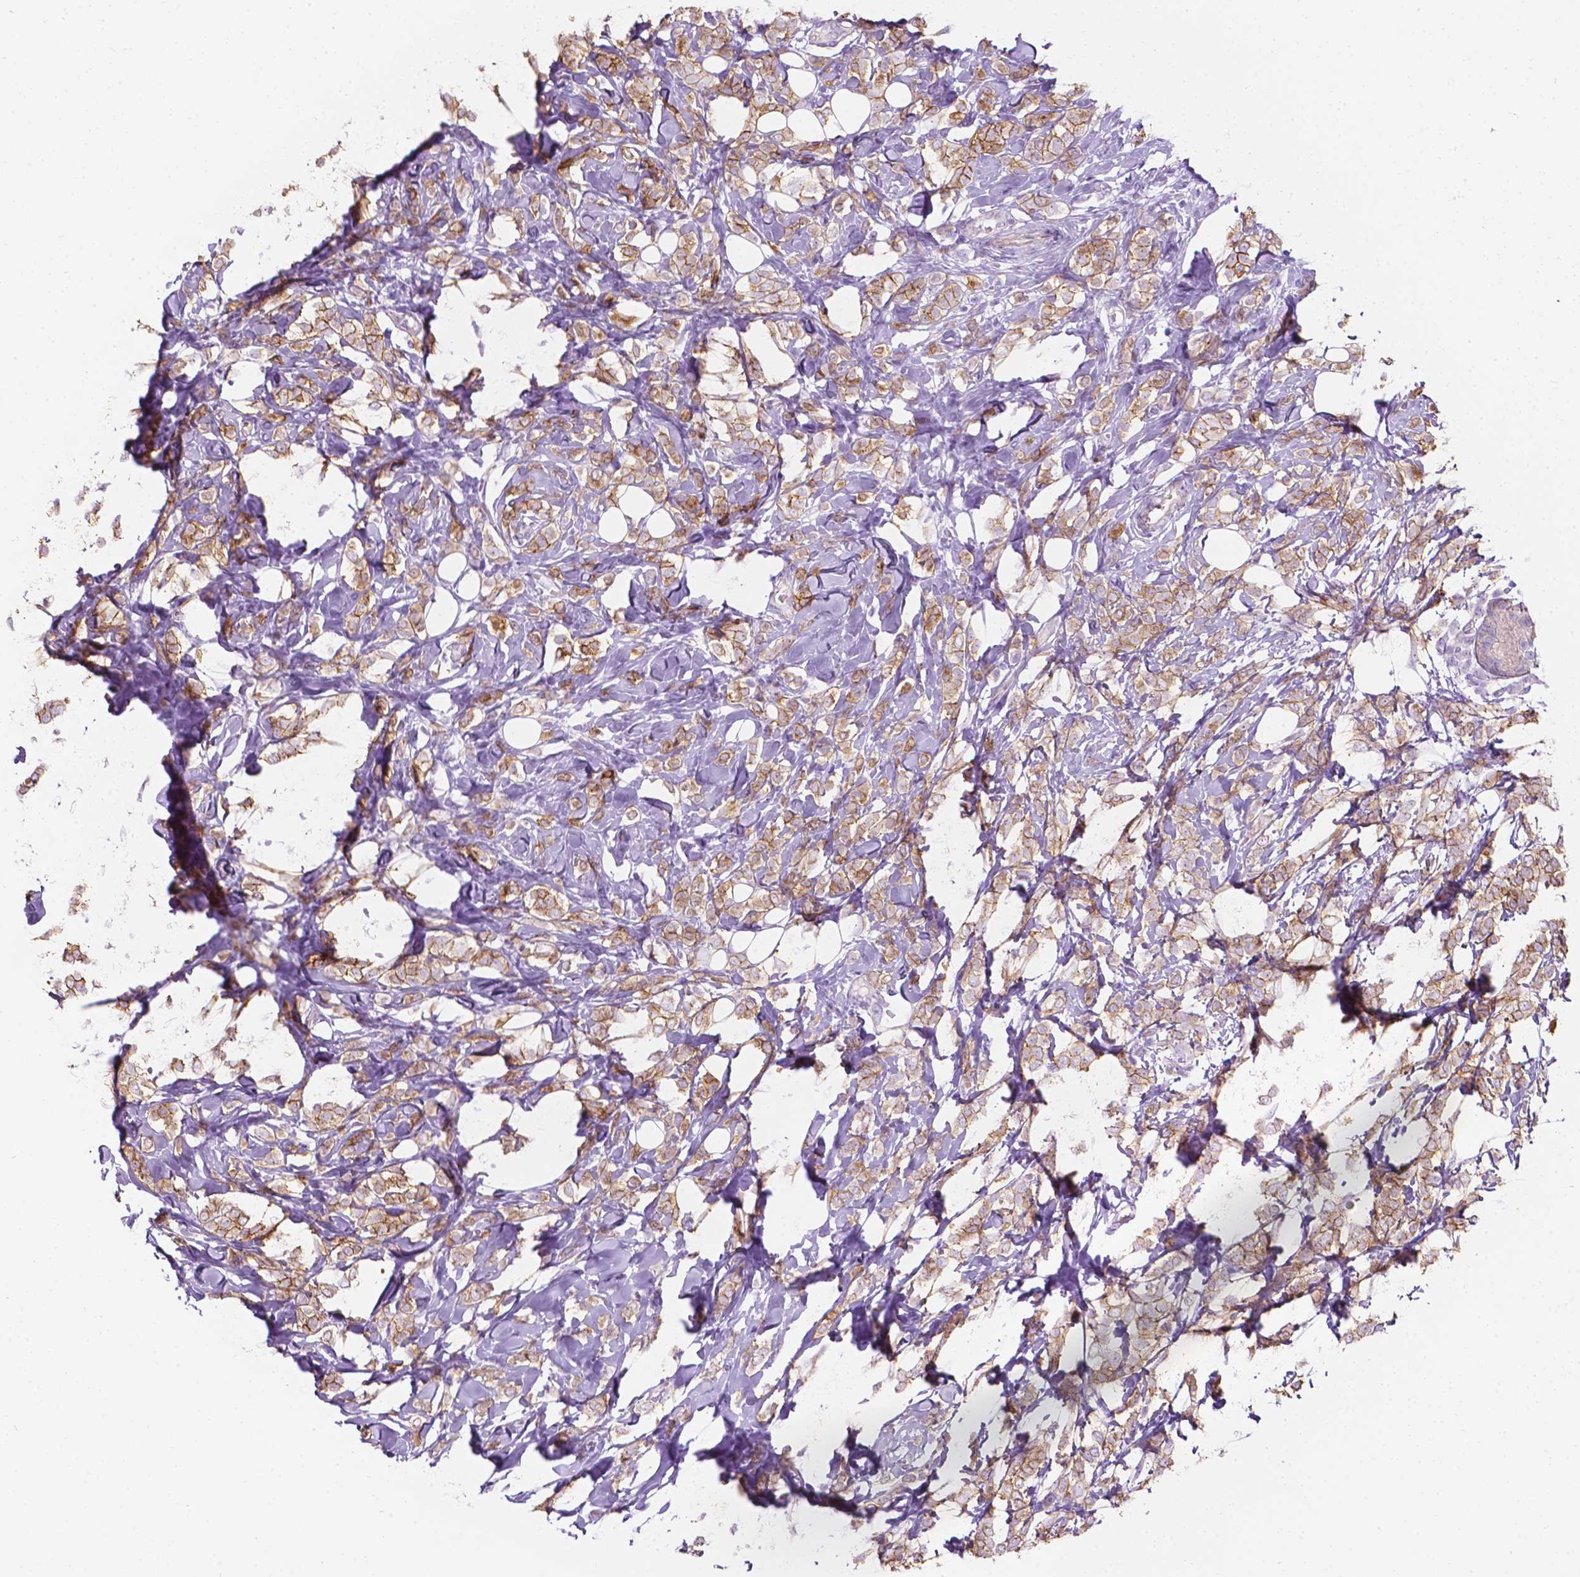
{"staining": {"intensity": "moderate", "quantity": ">75%", "location": "cytoplasmic/membranous"}, "tissue": "breast cancer", "cell_type": "Tumor cells", "image_type": "cancer", "snomed": [{"axis": "morphology", "description": "Lobular carcinoma"}, {"axis": "topography", "description": "Breast"}], "caption": "Lobular carcinoma (breast) stained with a protein marker shows moderate staining in tumor cells.", "gene": "NOS1AP", "patient": {"sex": "female", "age": 49}}